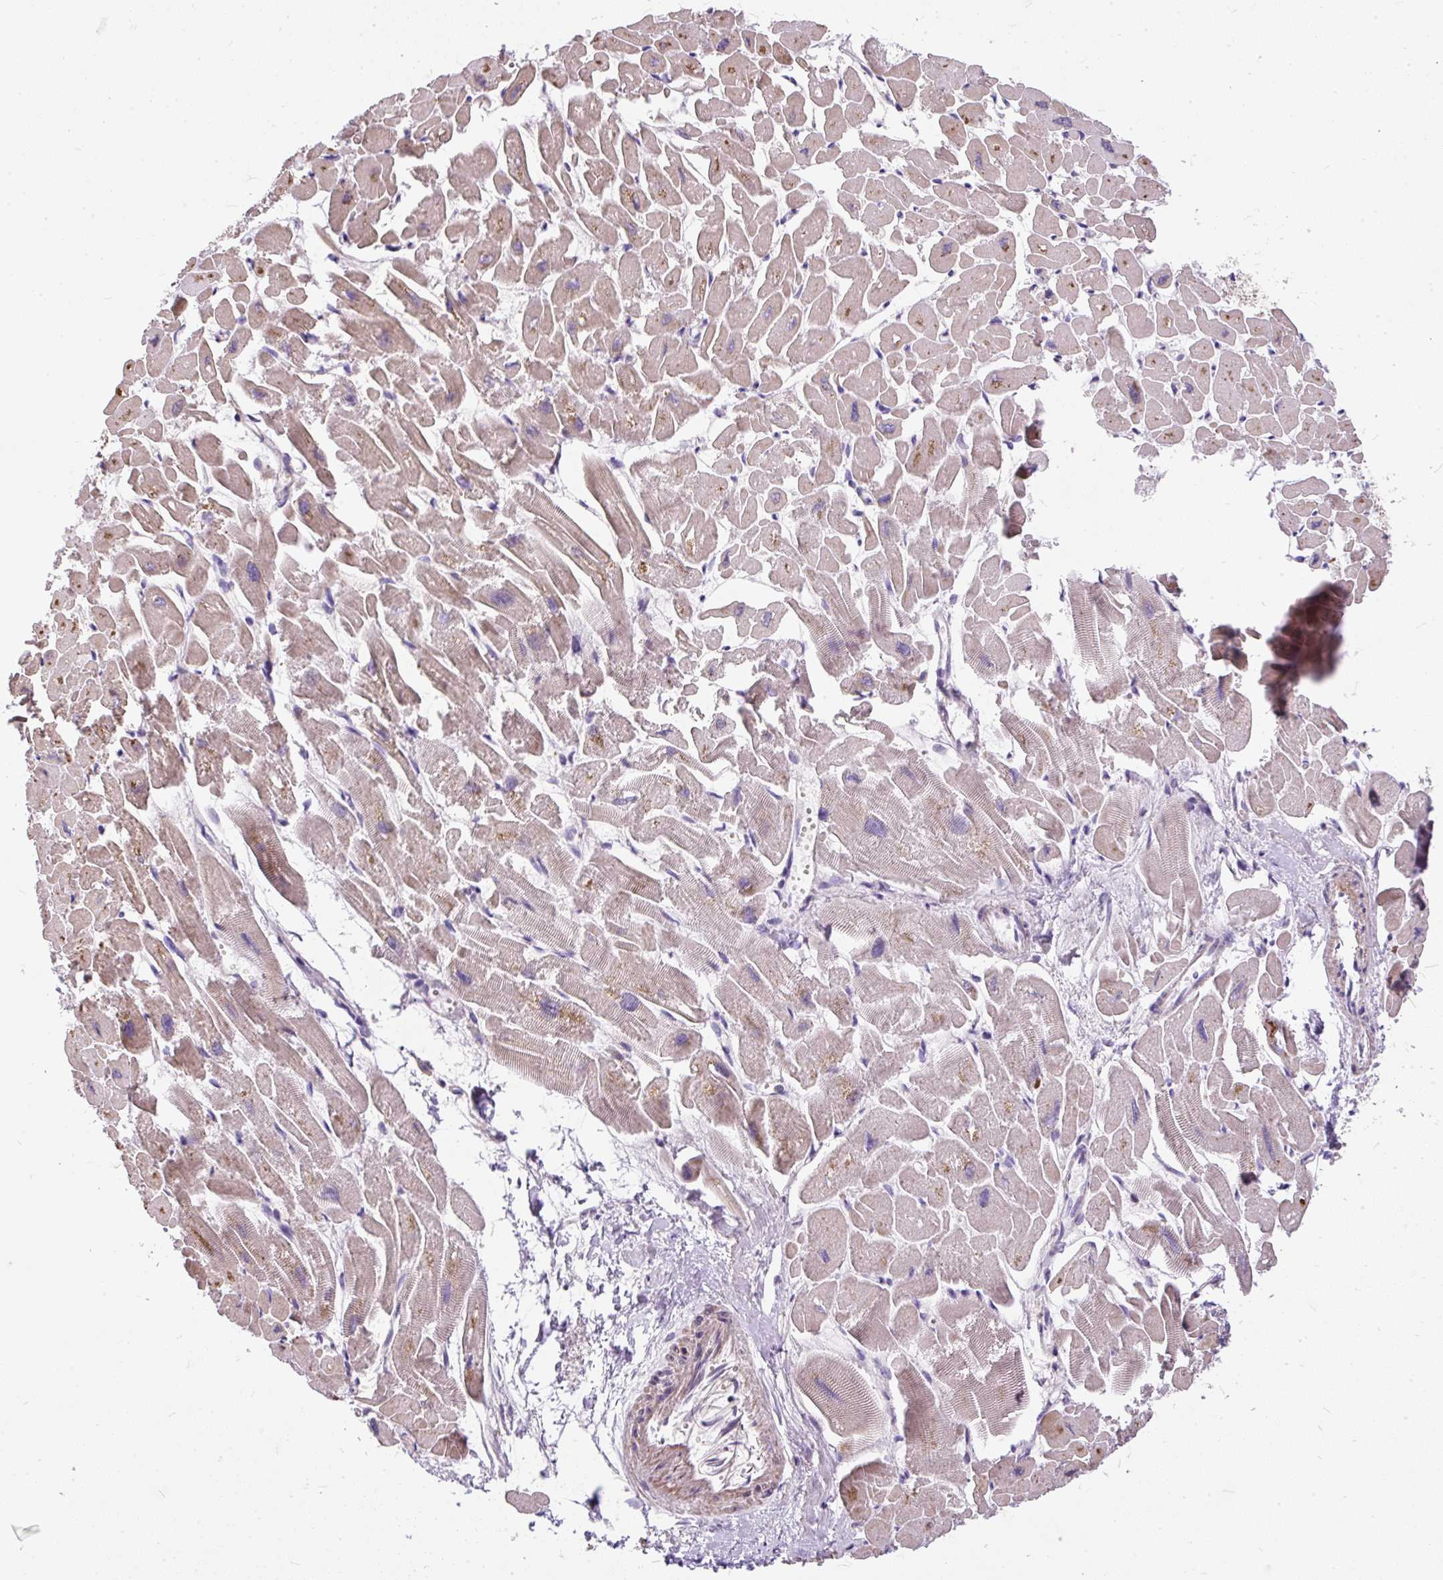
{"staining": {"intensity": "moderate", "quantity": ">75%", "location": "cytoplasmic/membranous,nuclear"}, "tissue": "heart muscle", "cell_type": "Cardiomyocytes", "image_type": "normal", "snomed": [{"axis": "morphology", "description": "Normal tissue, NOS"}, {"axis": "topography", "description": "Heart"}], "caption": "Heart muscle was stained to show a protein in brown. There is medium levels of moderate cytoplasmic/membranous,nuclear expression in approximately >75% of cardiomyocytes.", "gene": "PUS7L", "patient": {"sex": "male", "age": 54}}